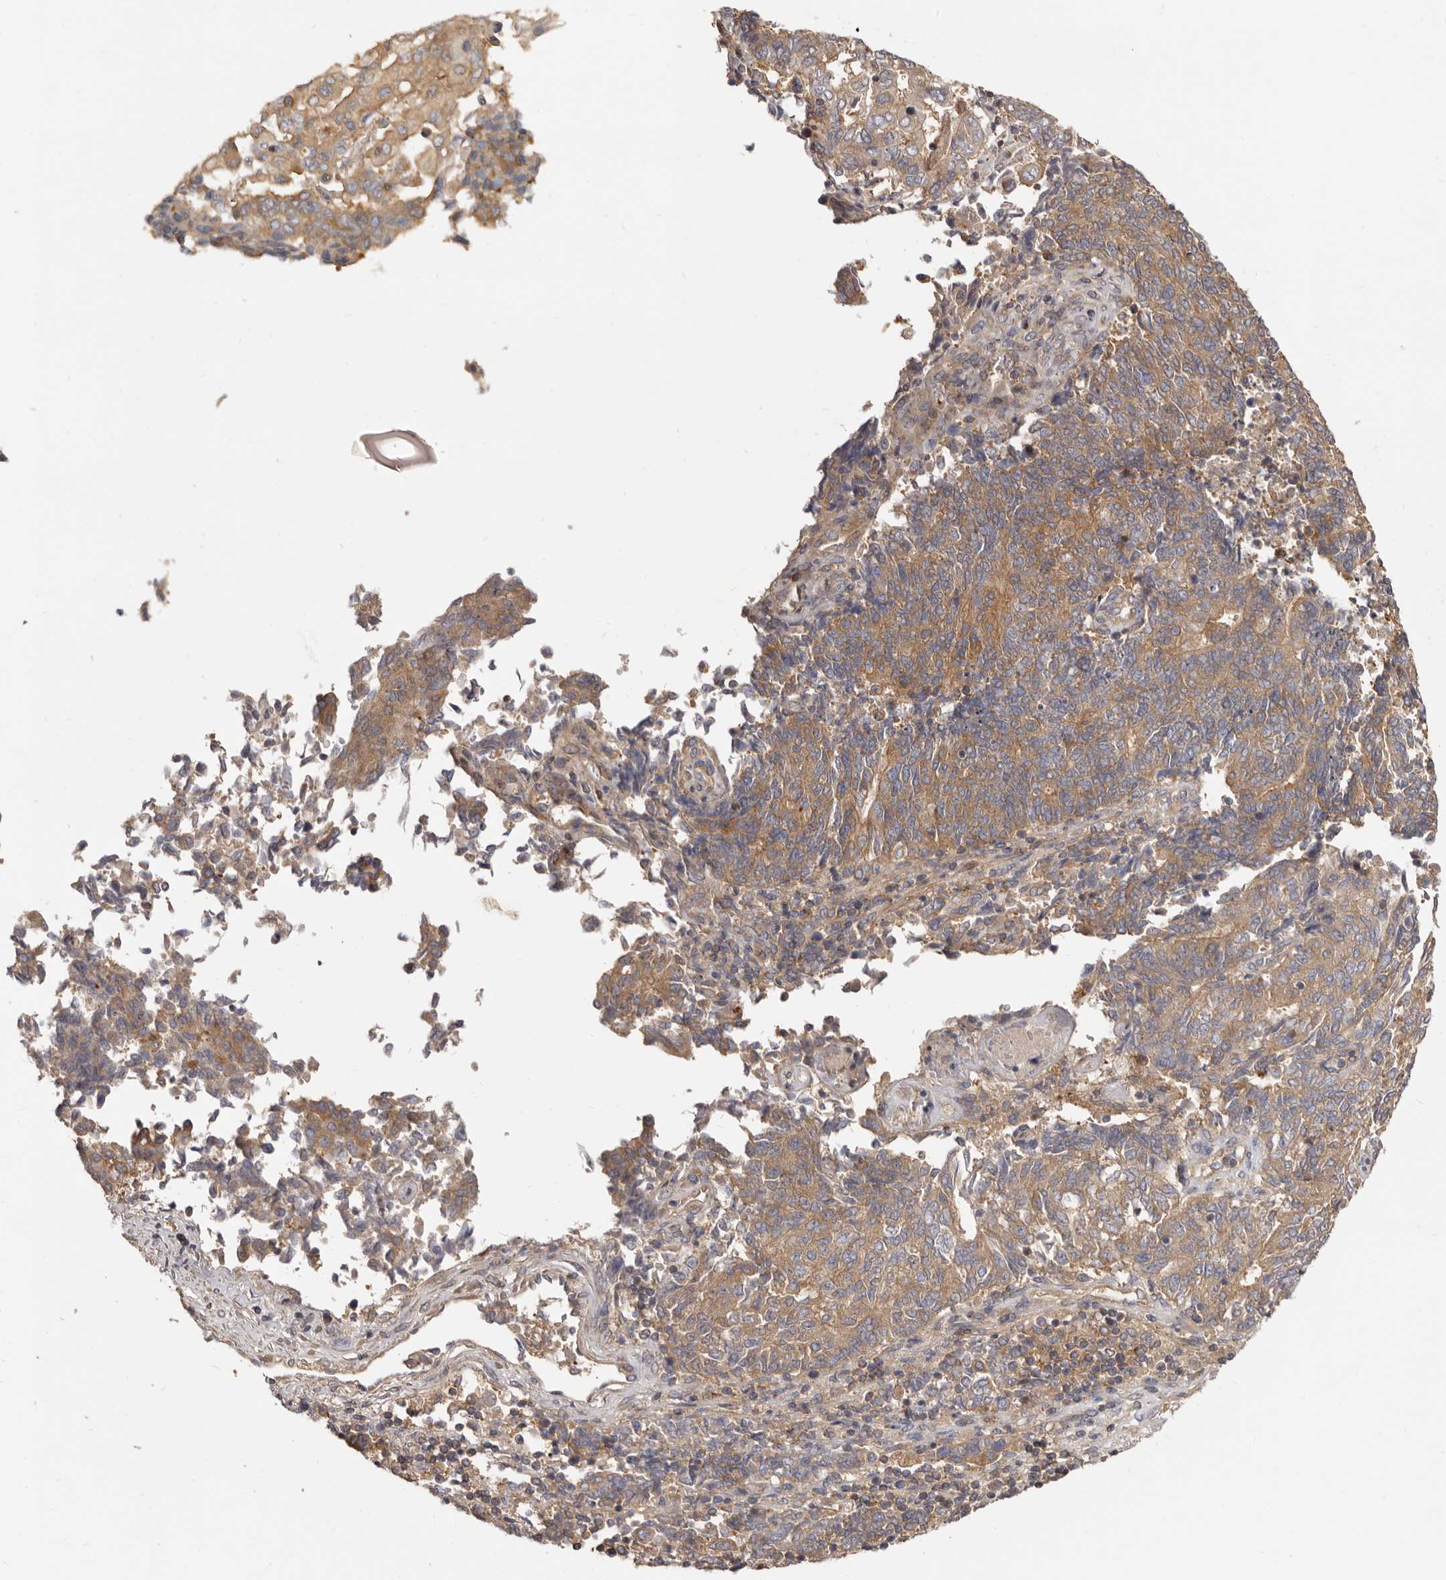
{"staining": {"intensity": "moderate", "quantity": ">75%", "location": "cytoplasmic/membranous"}, "tissue": "endometrial cancer", "cell_type": "Tumor cells", "image_type": "cancer", "snomed": [{"axis": "morphology", "description": "Adenocarcinoma, NOS"}, {"axis": "topography", "description": "Endometrium"}], "caption": "Moderate cytoplasmic/membranous positivity is appreciated in about >75% of tumor cells in adenocarcinoma (endometrial).", "gene": "ADAMTS20", "patient": {"sex": "female", "age": 80}}